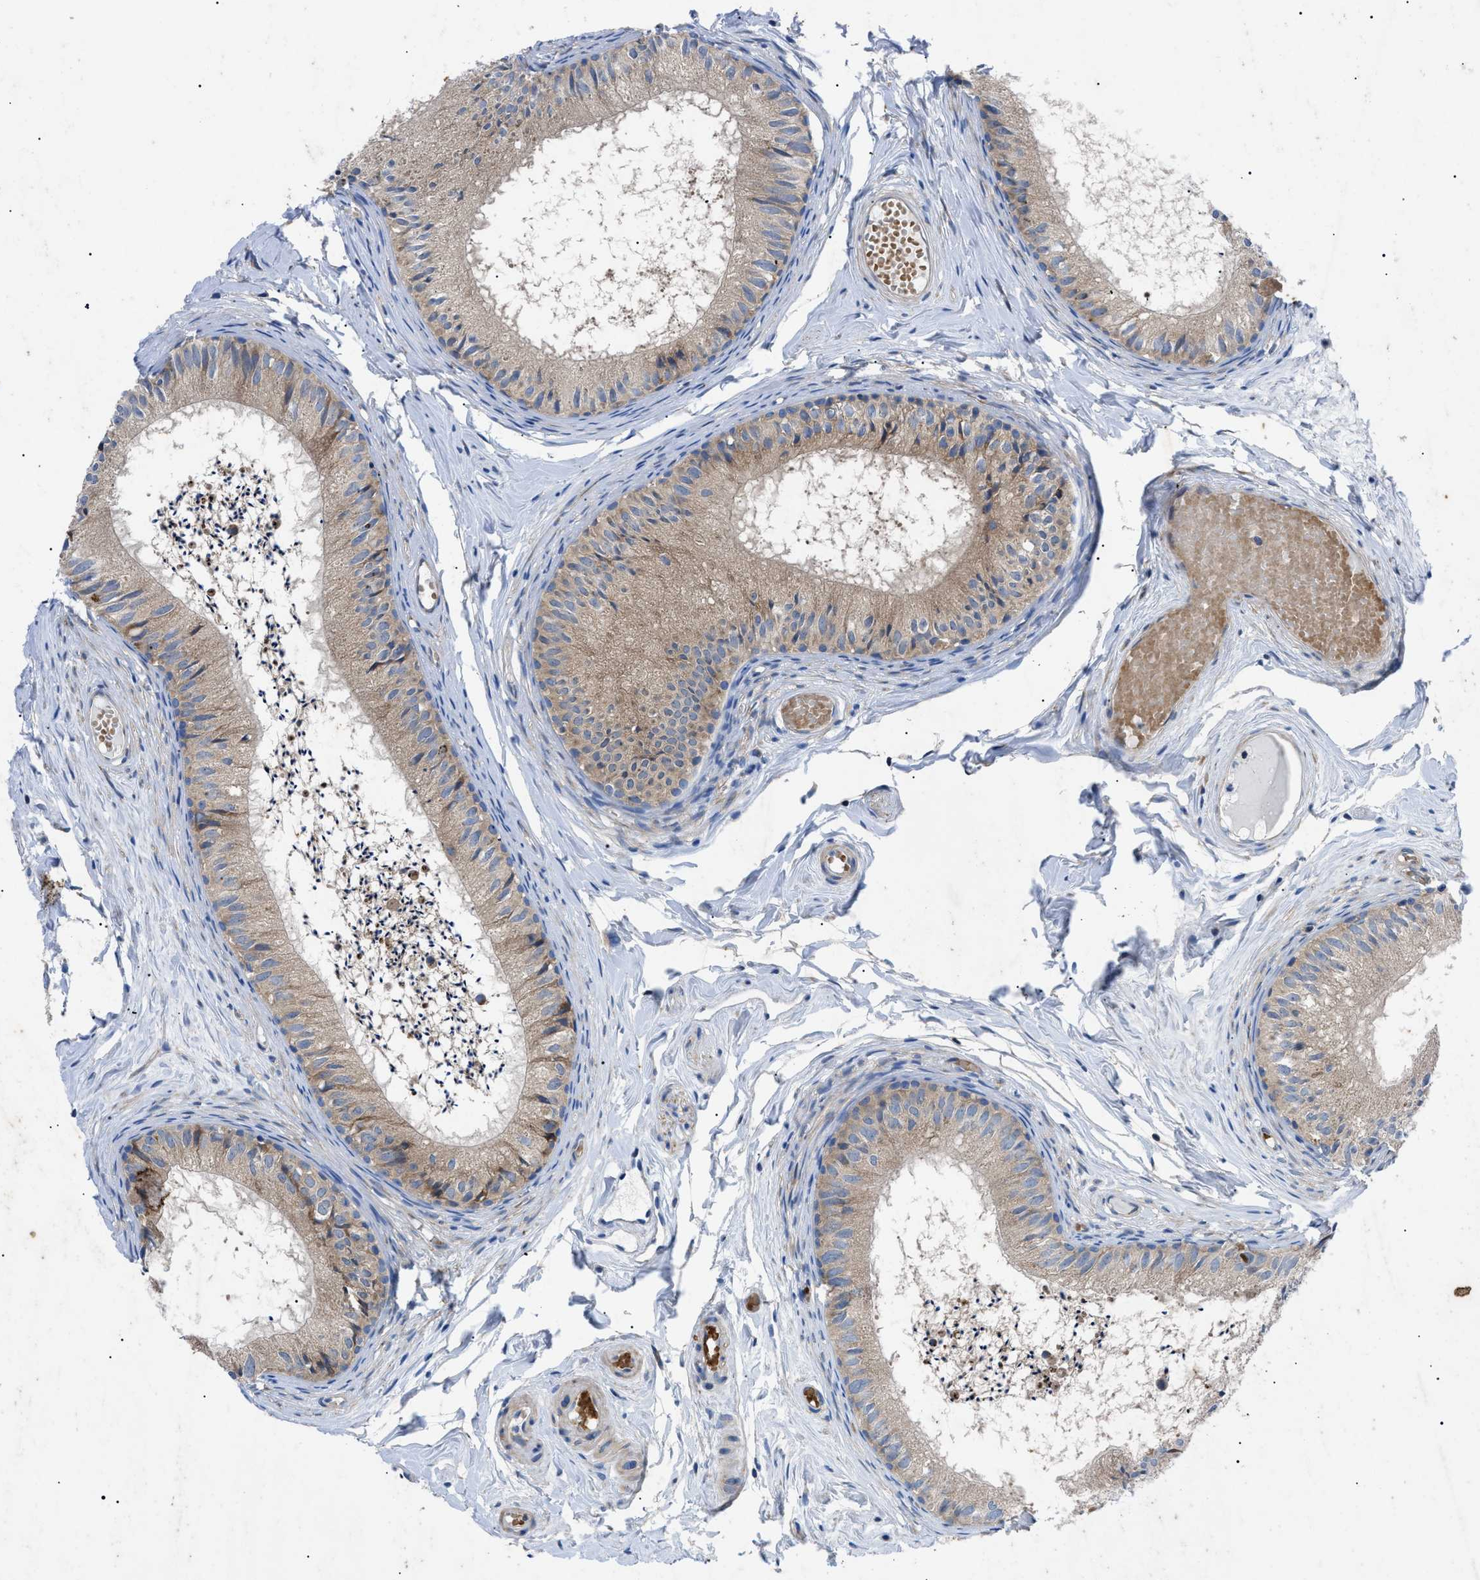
{"staining": {"intensity": "moderate", "quantity": ">75%", "location": "cytoplasmic/membranous"}, "tissue": "epididymis", "cell_type": "Glandular cells", "image_type": "normal", "snomed": [{"axis": "morphology", "description": "Normal tissue, NOS"}, {"axis": "topography", "description": "Epididymis"}], "caption": "DAB immunohistochemical staining of normal epididymis shows moderate cytoplasmic/membranous protein staining in approximately >75% of glandular cells.", "gene": "HSPB8", "patient": {"sex": "male", "age": 46}}